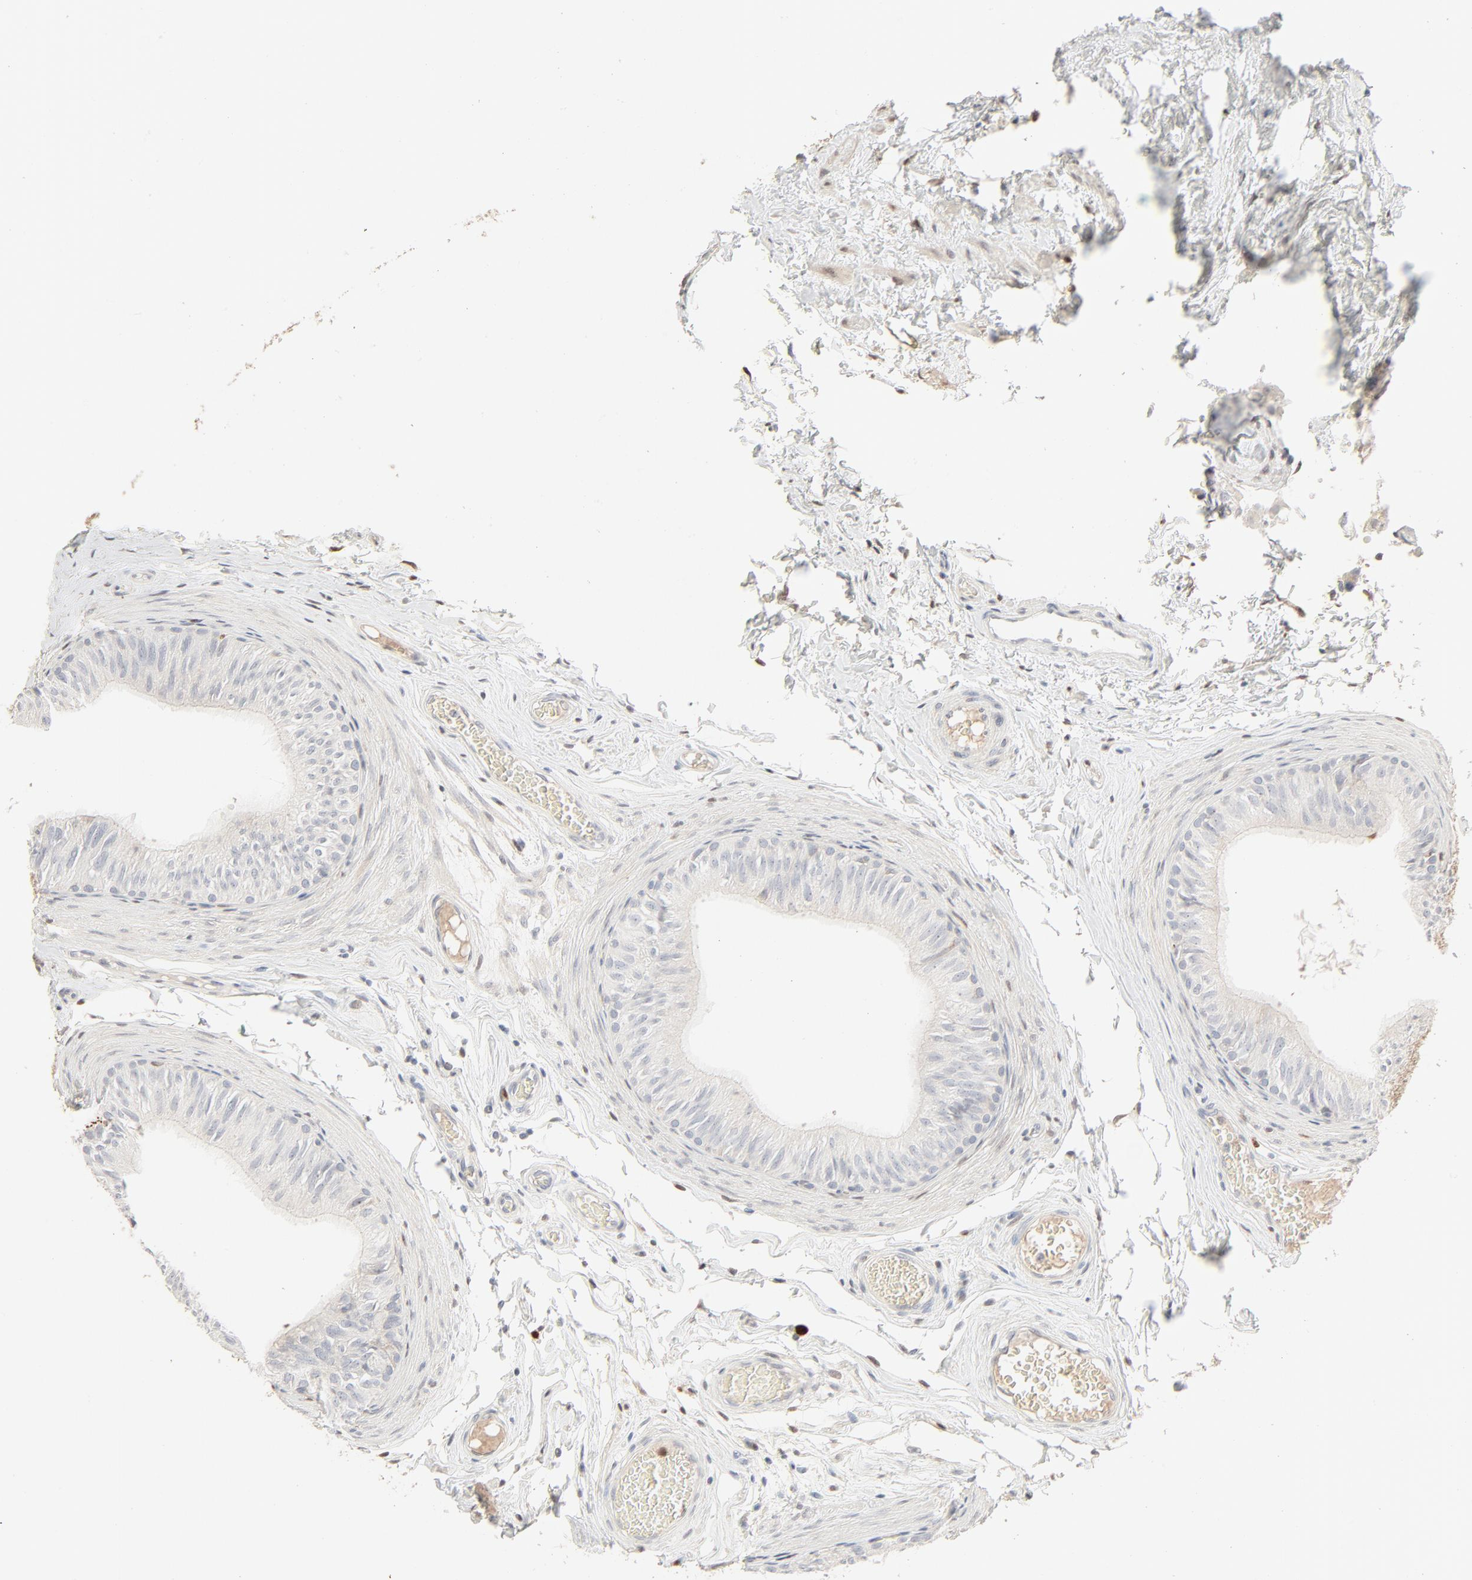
{"staining": {"intensity": "negative", "quantity": "none", "location": "none"}, "tissue": "epididymis", "cell_type": "Glandular cells", "image_type": "normal", "snomed": [{"axis": "morphology", "description": "Normal tissue, NOS"}, {"axis": "topography", "description": "Testis"}, {"axis": "topography", "description": "Epididymis"}], "caption": "High magnification brightfield microscopy of benign epididymis stained with DAB (brown) and counterstained with hematoxylin (blue): glandular cells show no significant positivity. Nuclei are stained in blue.", "gene": "LGALS2", "patient": {"sex": "male", "age": 36}}